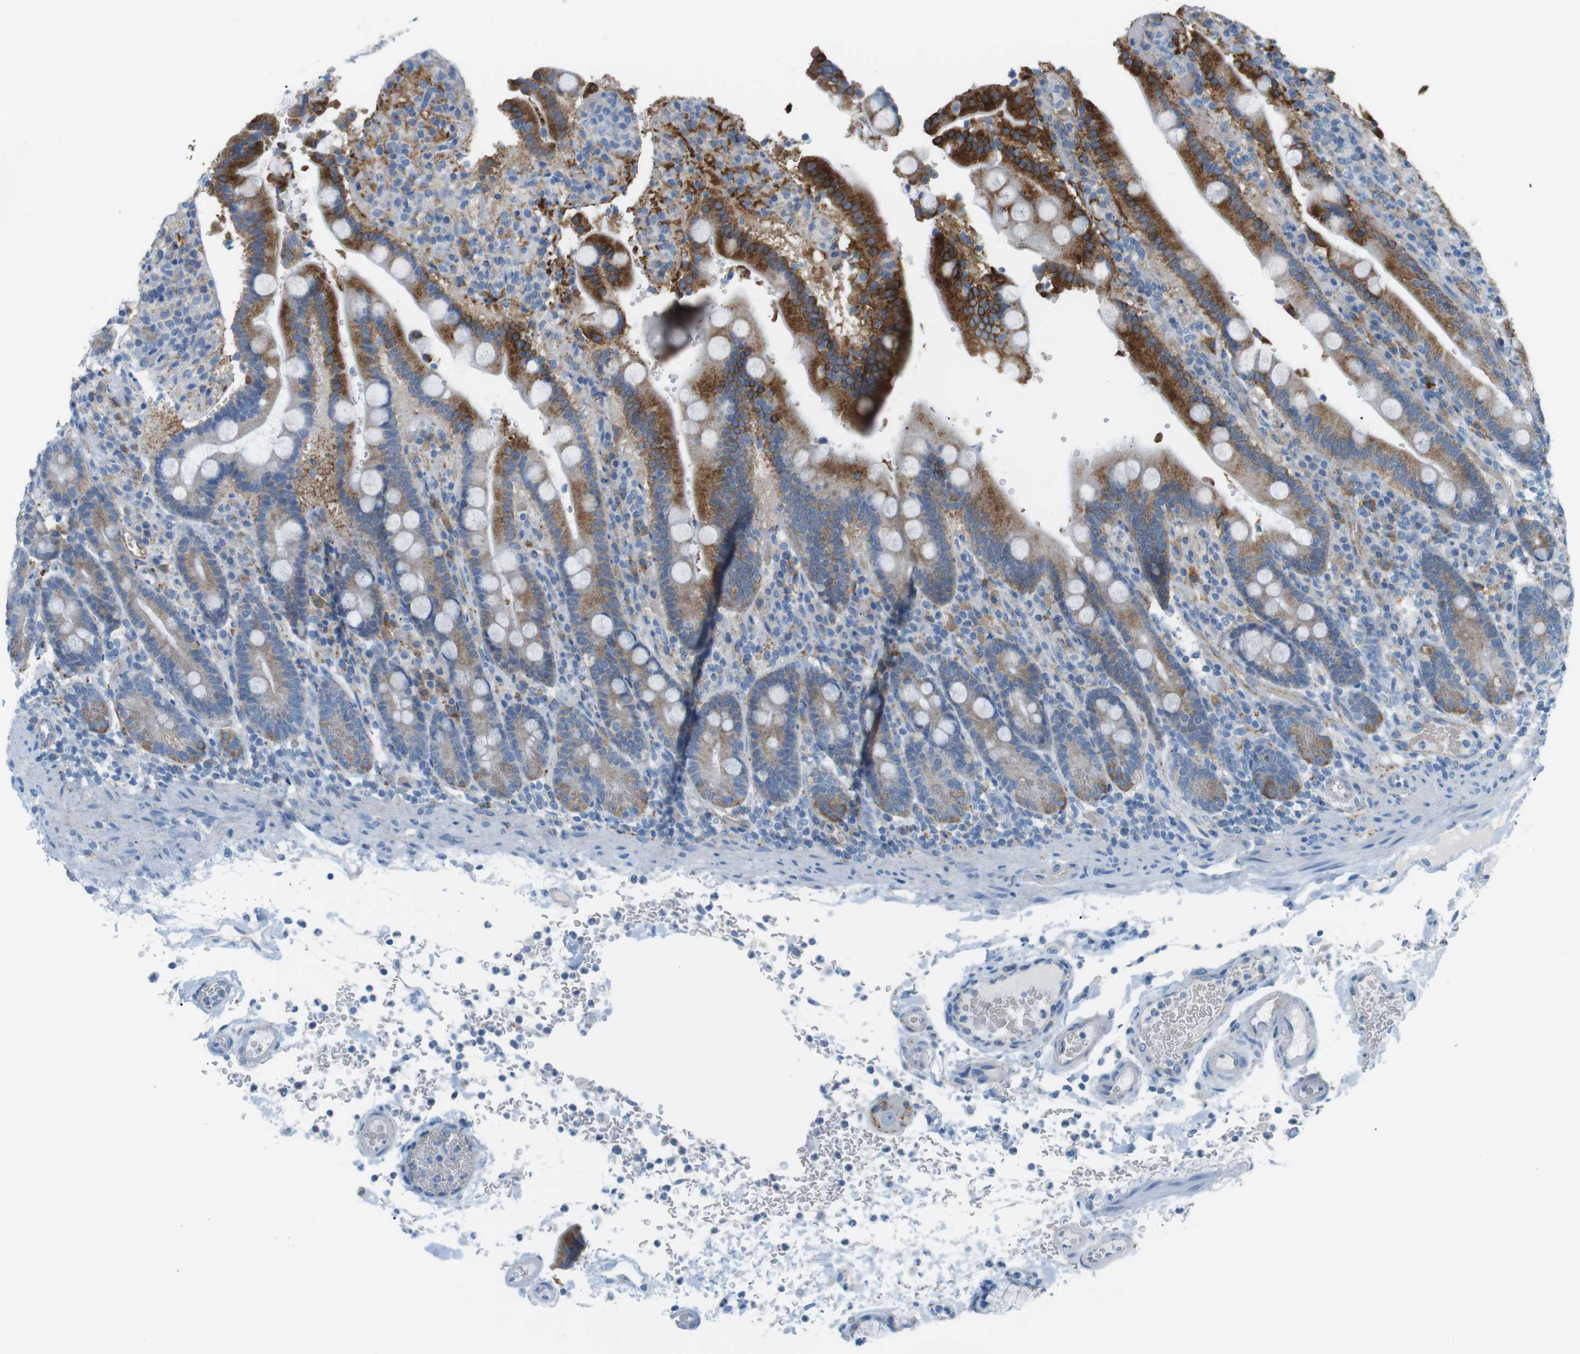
{"staining": {"intensity": "strong", "quantity": ">75%", "location": "cytoplasmic/membranous"}, "tissue": "duodenum", "cell_type": "Glandular cells", "image_type": "normal", "snomed": [{"axis": "morphology", "description": "Normal tissue, NOS"}, {"axis": "topography", "description": "Small intestine, NOS"}], "caption": "Protein expression by IHC exhibits strong cytoplasmic/membranous expression in about >75% of glandular cells in normal duodenum.", "gene": "VAMP1", "patient": {"sex": "female", "age": 71}}